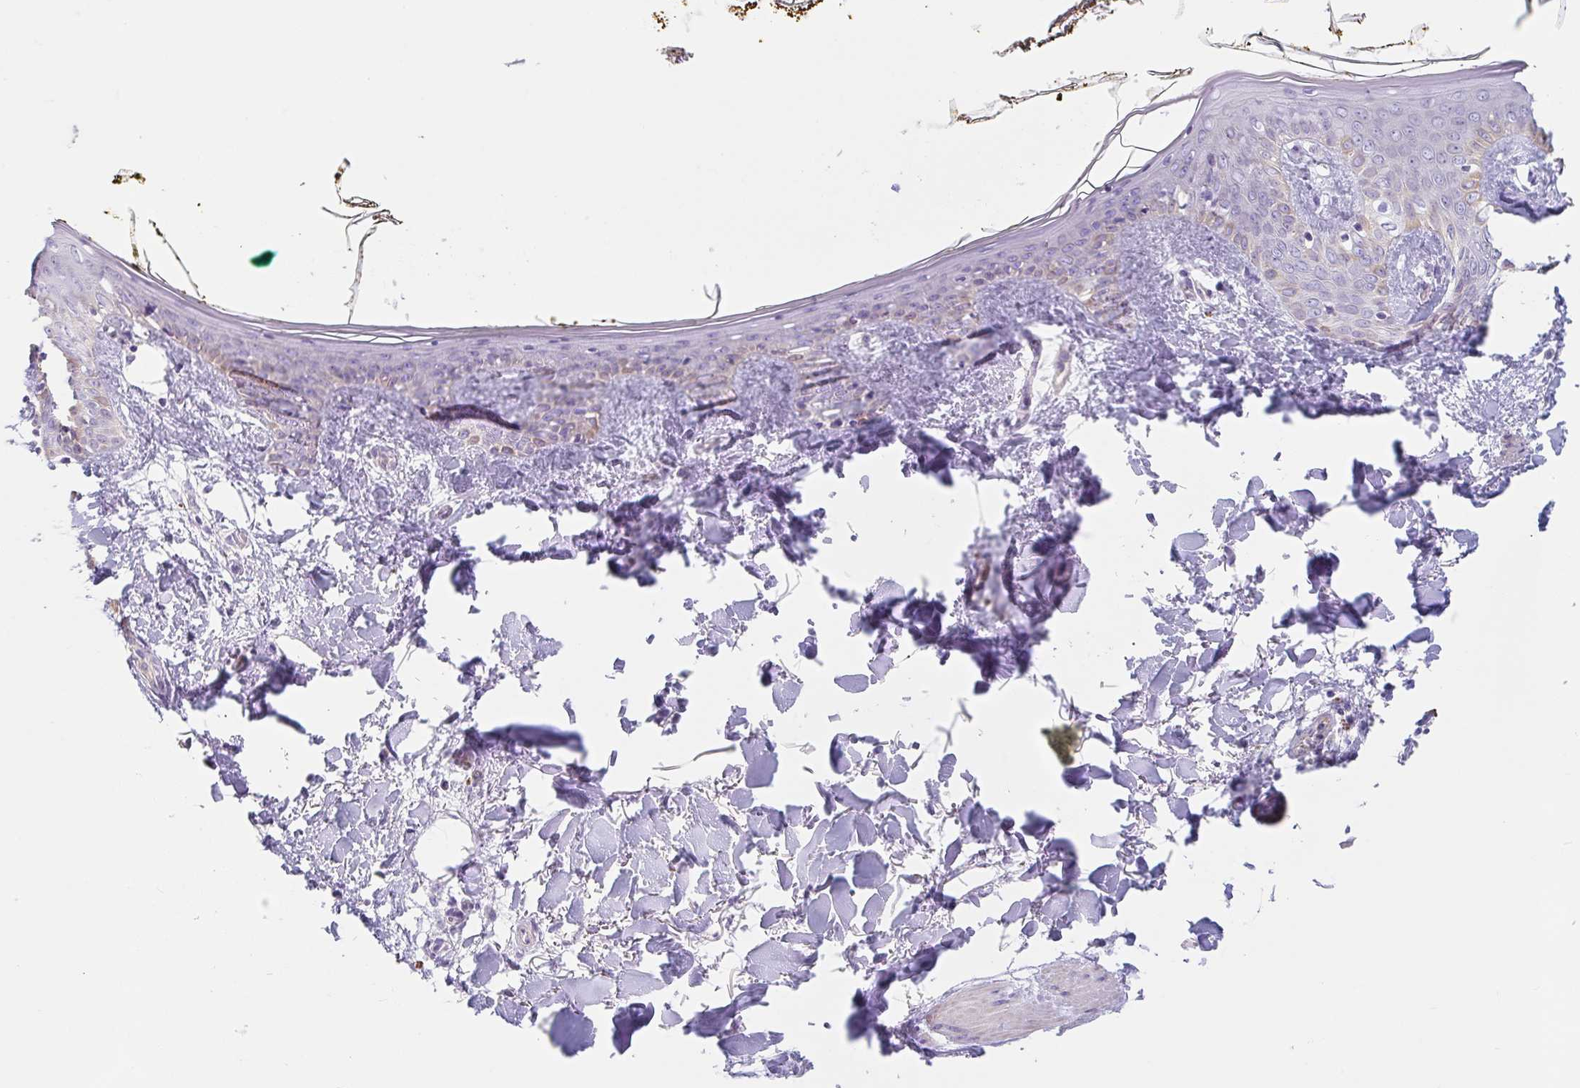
{"staining": {"intensity": "negative", "quantity": "none", "location": "none"}, "tissue": "skin", "cell_type": "Fibroblasts", "image_type": "normal", "snomed": [{"axis": "morphology", "description": "Normal tissue, NOS"}, {"axis": "topography", "description": "Skin"}], "caption": "IHC of unremarkable human skin exhibits no expression in fibroblasts.", "gene": "LENG9", "patient": {"sex": "female", "age": 34}}